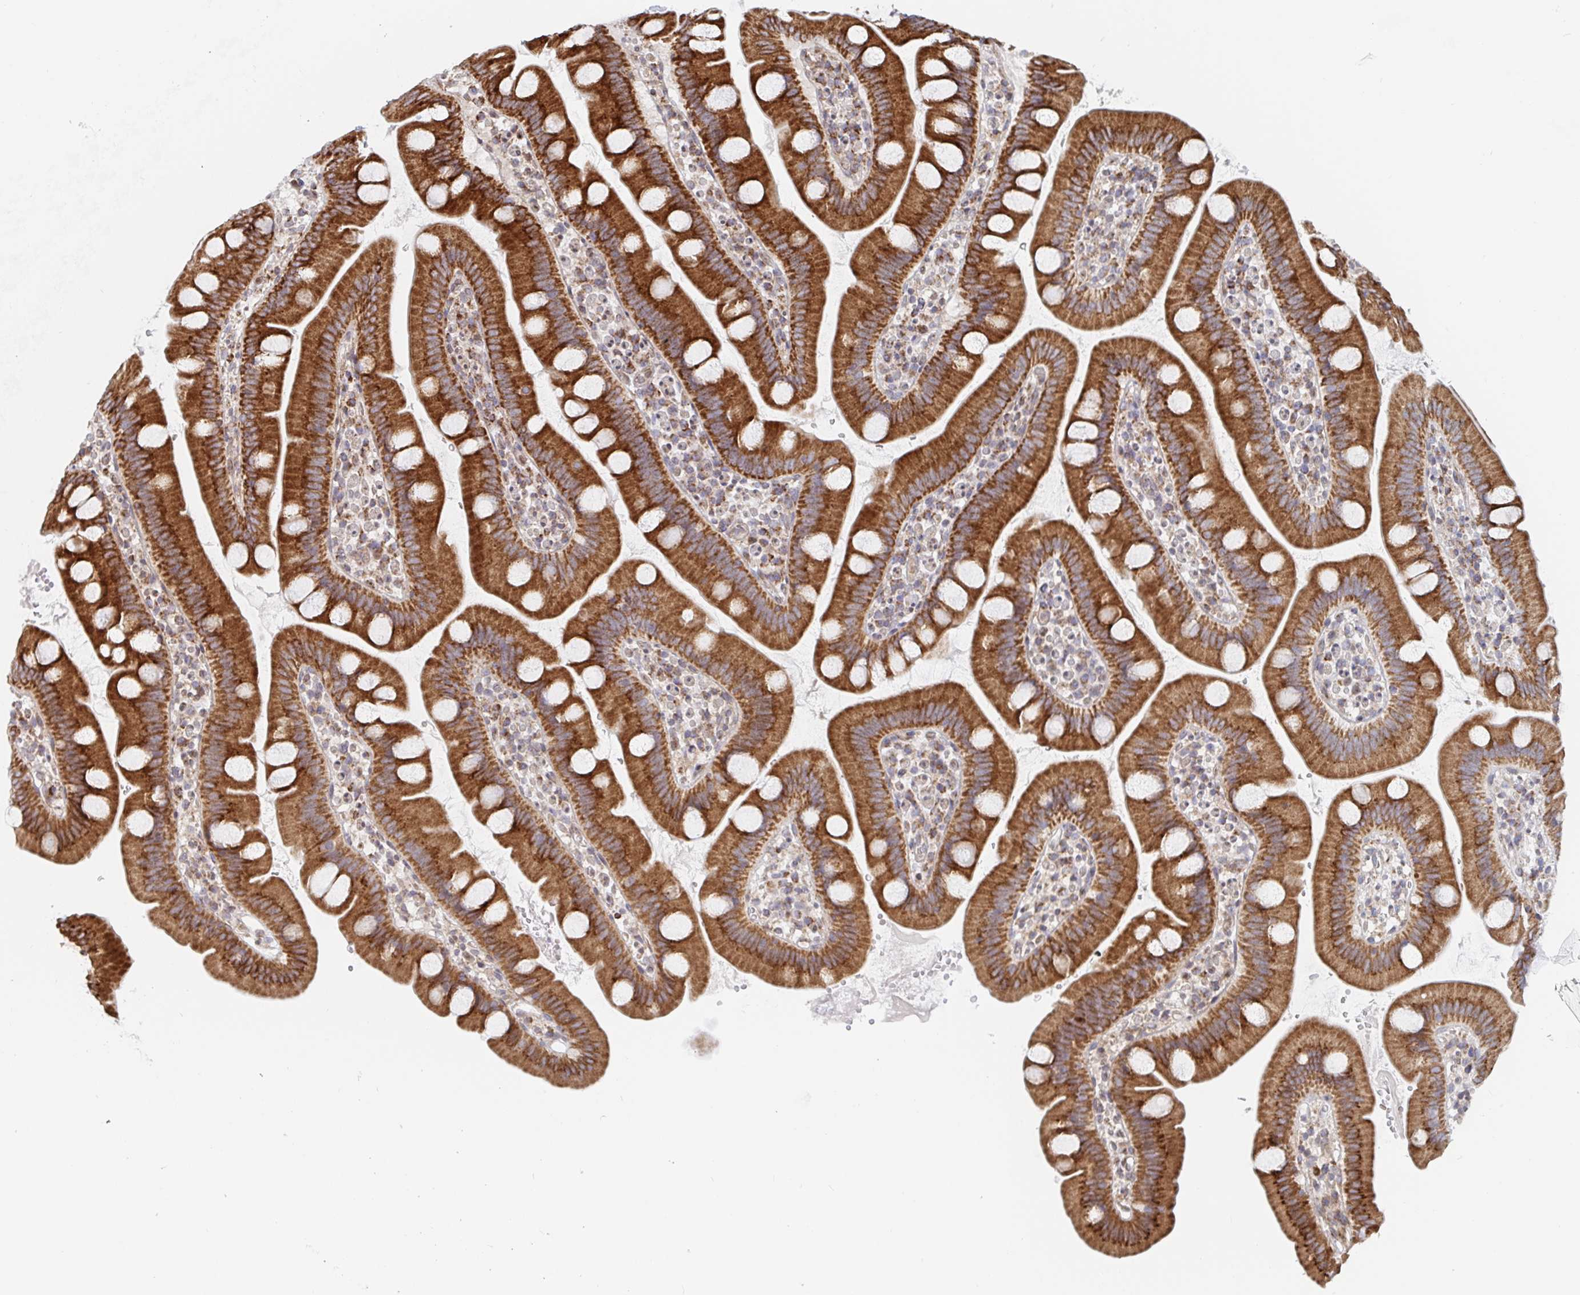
{"staining": {"intensity": "strong", "quantity": ">75%", "location": "cytoplasmic/membranous"}, "tissue": "small intestine", "cell_type": "Glandular cells", "image_type": "normal", "snomed": [{"axis": "morphology", "description": "Normal tissue, NOS"}, {"axis": "topography", "description": "Small intestine"}], "caption": "IHC photomicrograph of normal small intestine: human small intestine stained using immunohistochemistry (IHC) displays high levels of strong protein expression localized specifically in the cytoplasmic/membranous of glandular cells, appearing as a cytoplasmic/membranous brown color.", "gene": "STARD8", "patient": {"sex": "female", "age": 68}}